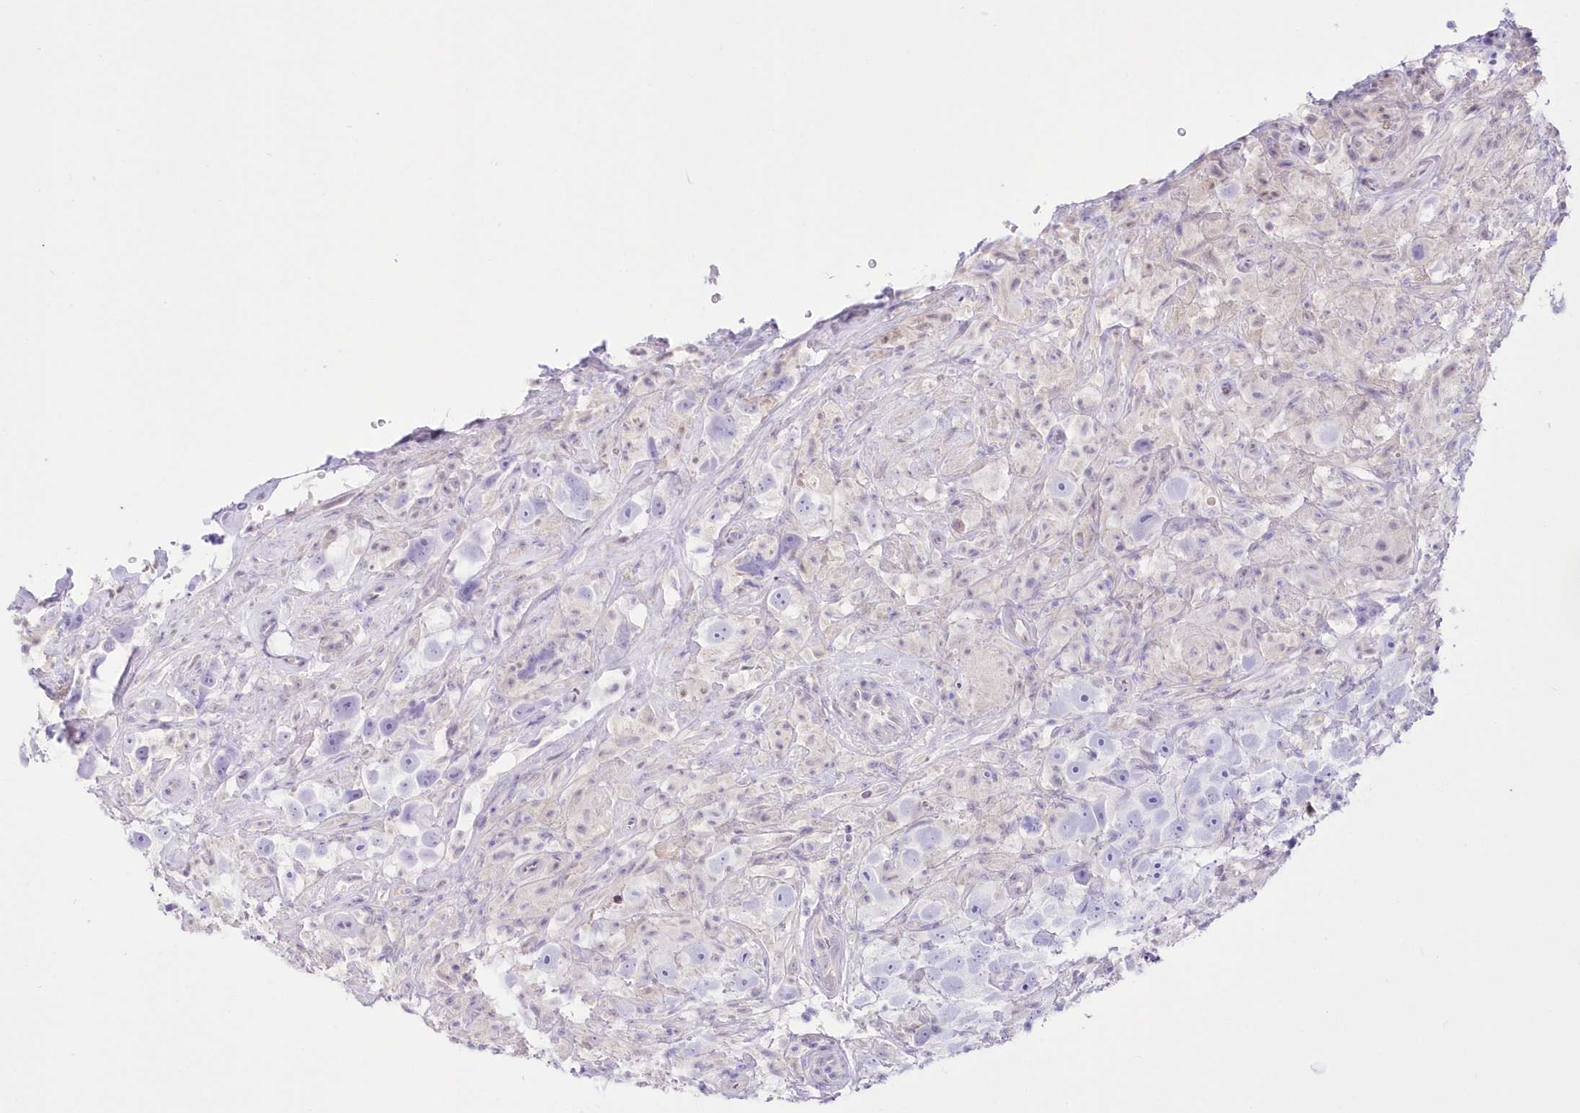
{"staining": {"intensity": "negative", "quantity": "none", "location": "none"}, "tissue": "testis cancer", "cell_type": "Tumor cells", "image_type": "cancer", "snomed": [{"axis": "morphology", "description": "Seminoma, NOS"}, {"axis": "topography", "description": "Testis"}], "caption": "Histopathology image shows no protein positivity in tumor cells of testis seminoma tissue. The staining was performed using DAB (3,3'-diaminobenzidine) to visualize the protein expression in brown, while the nuclei were stained in blue with hematoxylin (Magnification: 20x).", "gene": "UBA6", "patient": {"sex": "male", "age": 49}}